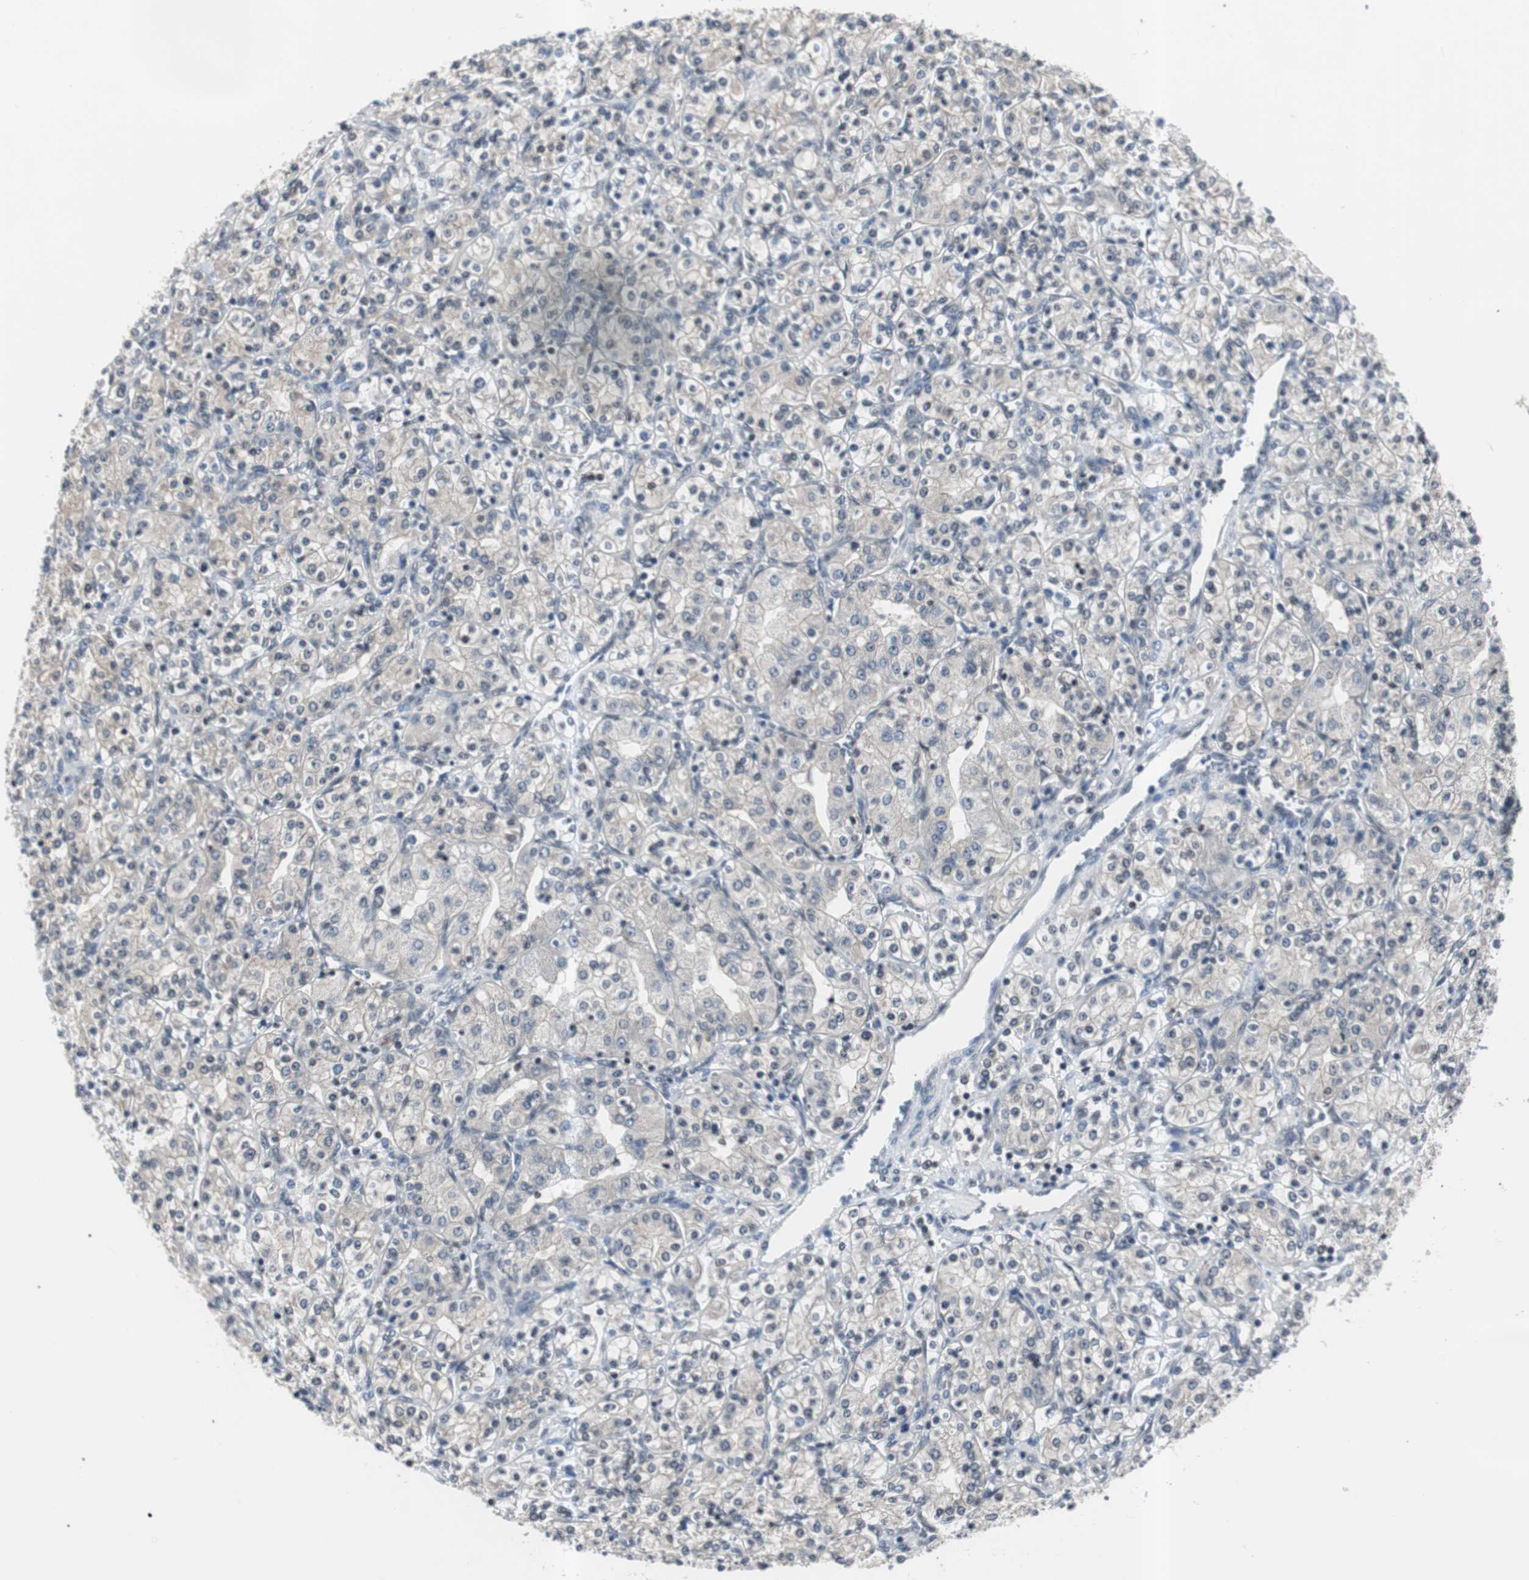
{"staining": {"intensity": "negative", "quantity": "none", "location": "none"}, "tissue": "renal cancer", "cell_type": "Tumor cells", "image_type": "cancer", "snomed": [{"axis": "morphology", "description": "Adenocarcinoma, NOS"}, {"axis": "topography", "description": "Kidney"}], "caption": "This is a histopathology image of immunohistochemistry (IHC) staining of renal adenocarcinoma, which shows no staining in tumor cells. (Immunohistochemistry (ihc), brightfield microscopy, high magnification).", "gene": "SMAD1", "patient": {"sex": "male", "age": 77}}